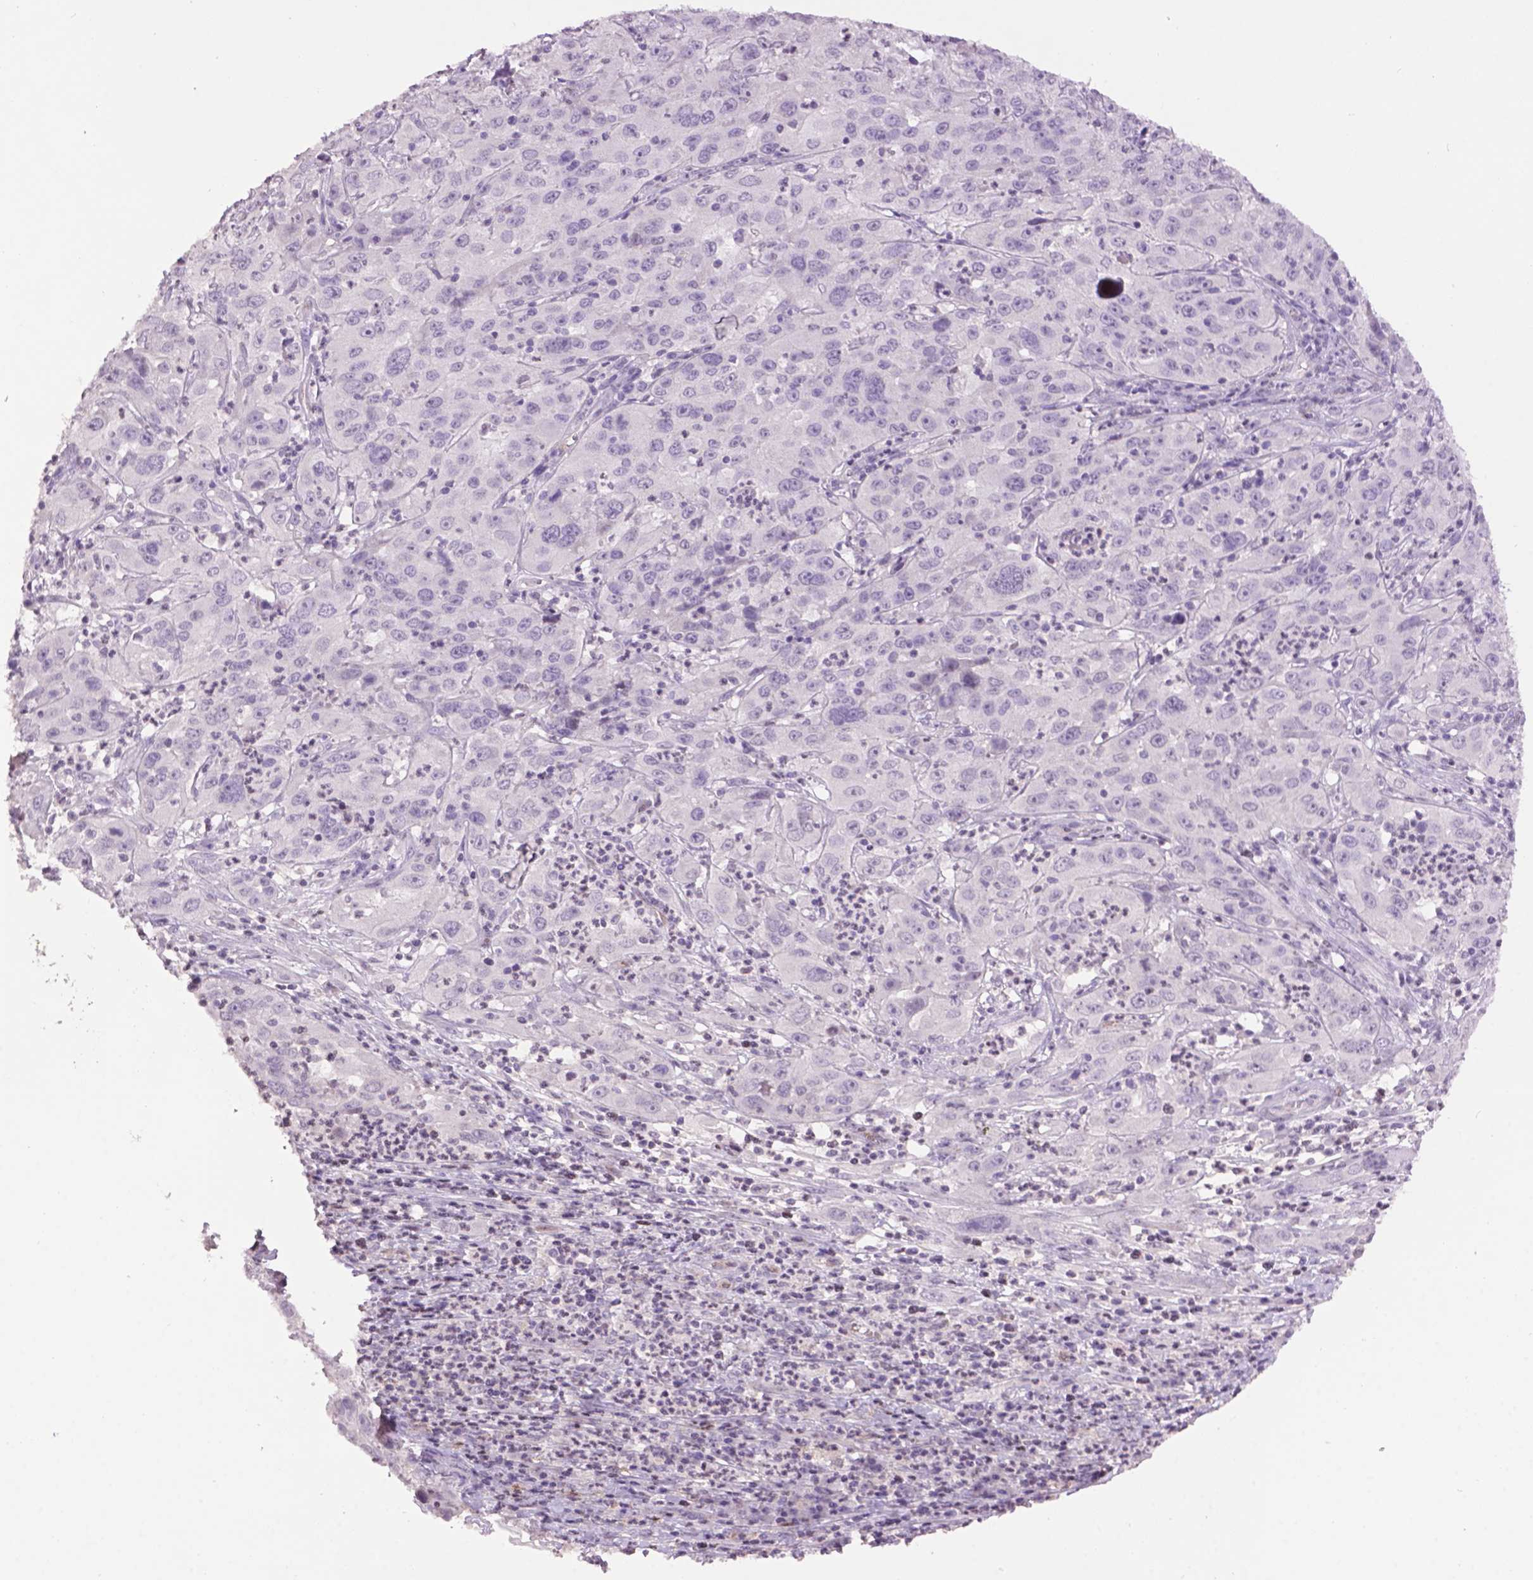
{"staining": {"intensity": "negative", "quantity": "none", "location": "none"}, "tissue": "cervical cancer", "cell_type": "Tumor cells", "image_type": "cancer", "snomed": [{"axis": "morphology", "description": "Squamous cell carcinoma, NOS"}, {"axis": "topography", "description": "Cervix"}], "caption": "DAB immunohistochemical staining of human cervical cancer exhibits no significant staining in tumor cells.", "gene": "TH", "patient": {"sex": "female", "age": 32}}